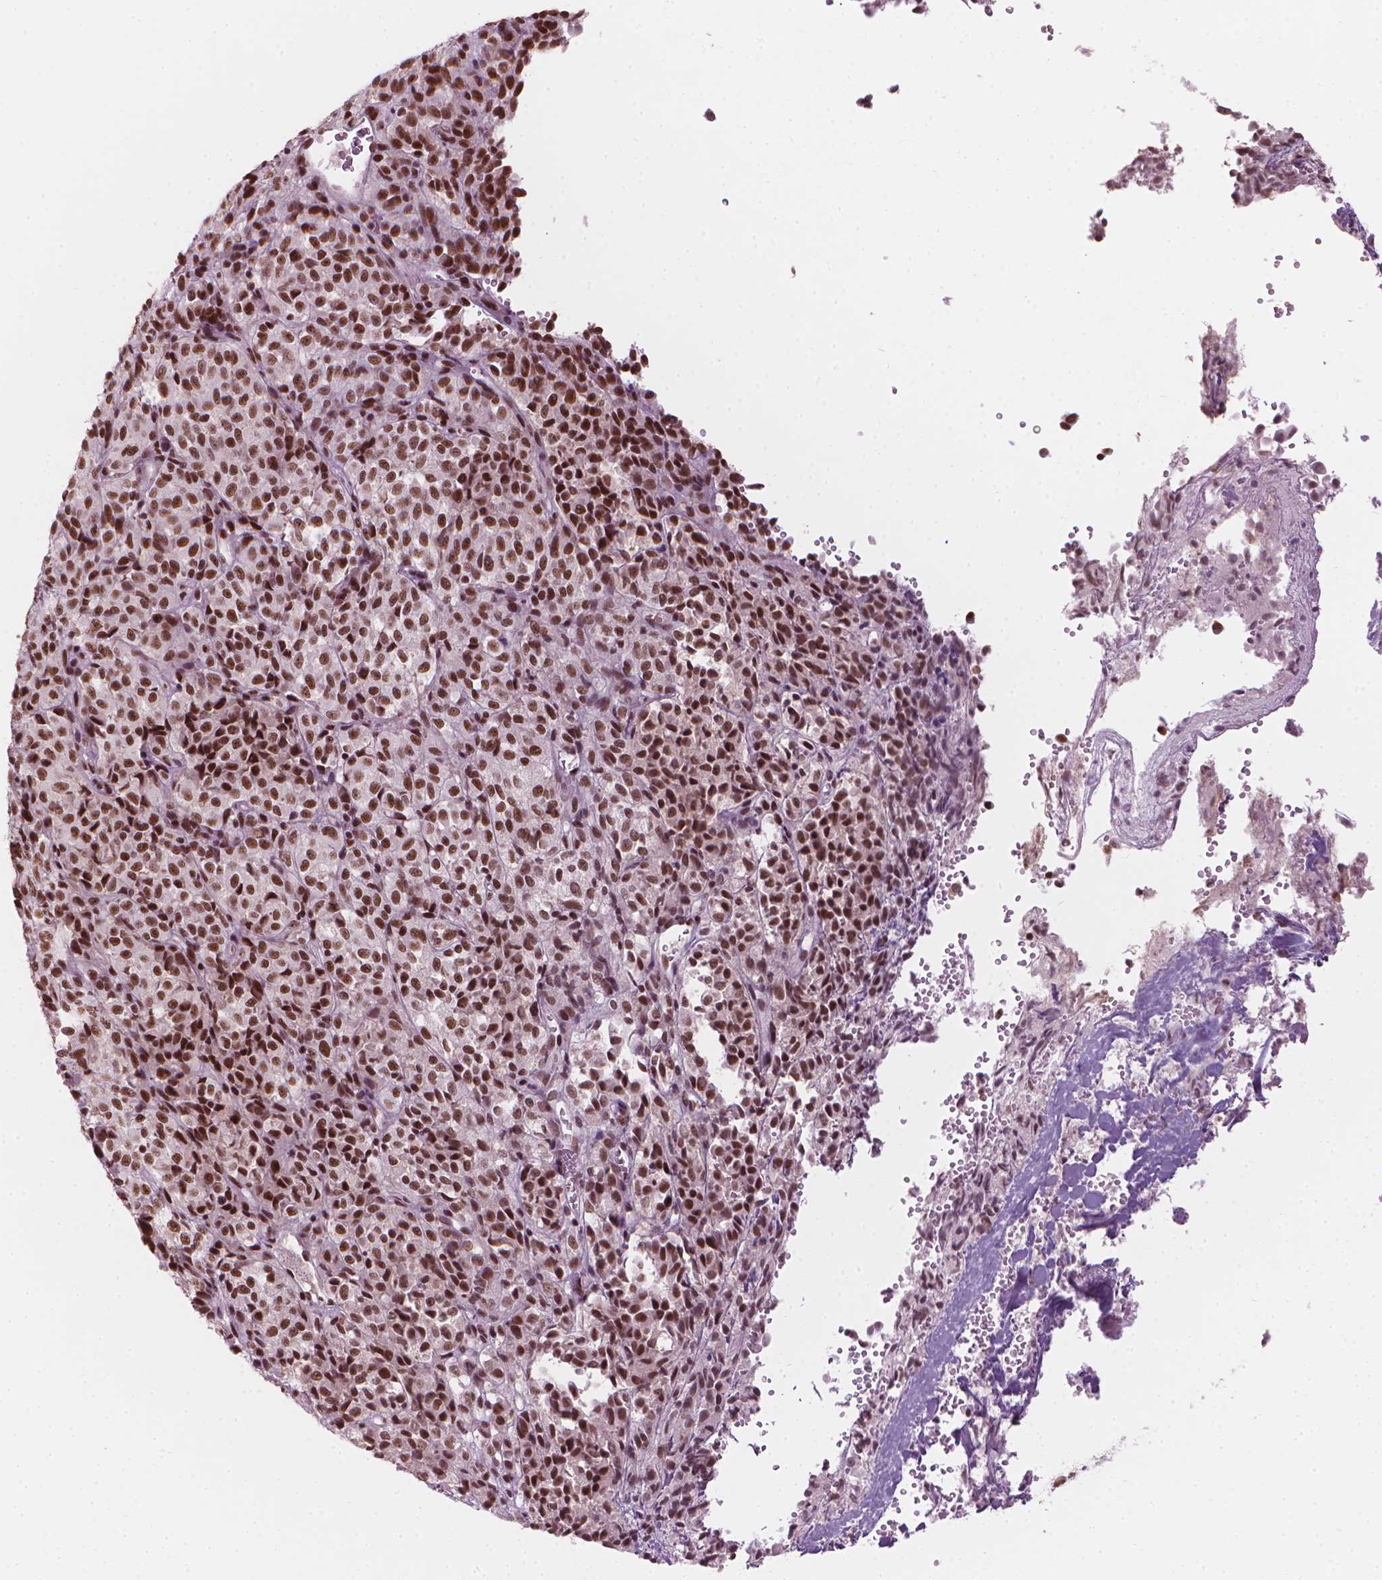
{"staining": {"intensity": "strong", "quantity": ">75%", "location": "nuclear"}, "tissue": "melanoma", "cell_type": "Tumor cells", "image_type": "cancer", "snomed": [{"axis": "morphology", "description": "Malignant melanoma, Metastatic site"}, {"axis": "topography", "description": "Brain"}], "caption": "Malignant melanoma (metastatic site) was stained to show a protein in brown. There is high levels of strong nuclear expression in about >75% of tumor cells. The staining is performed using DAB (3,3'-diaminobenzidine) brown chromogen to label protein expression. The nuclei are counter-stained blue using hematoxylin.", "gene": "ELF2", "patient": {"sex": "female", "age": 56}}